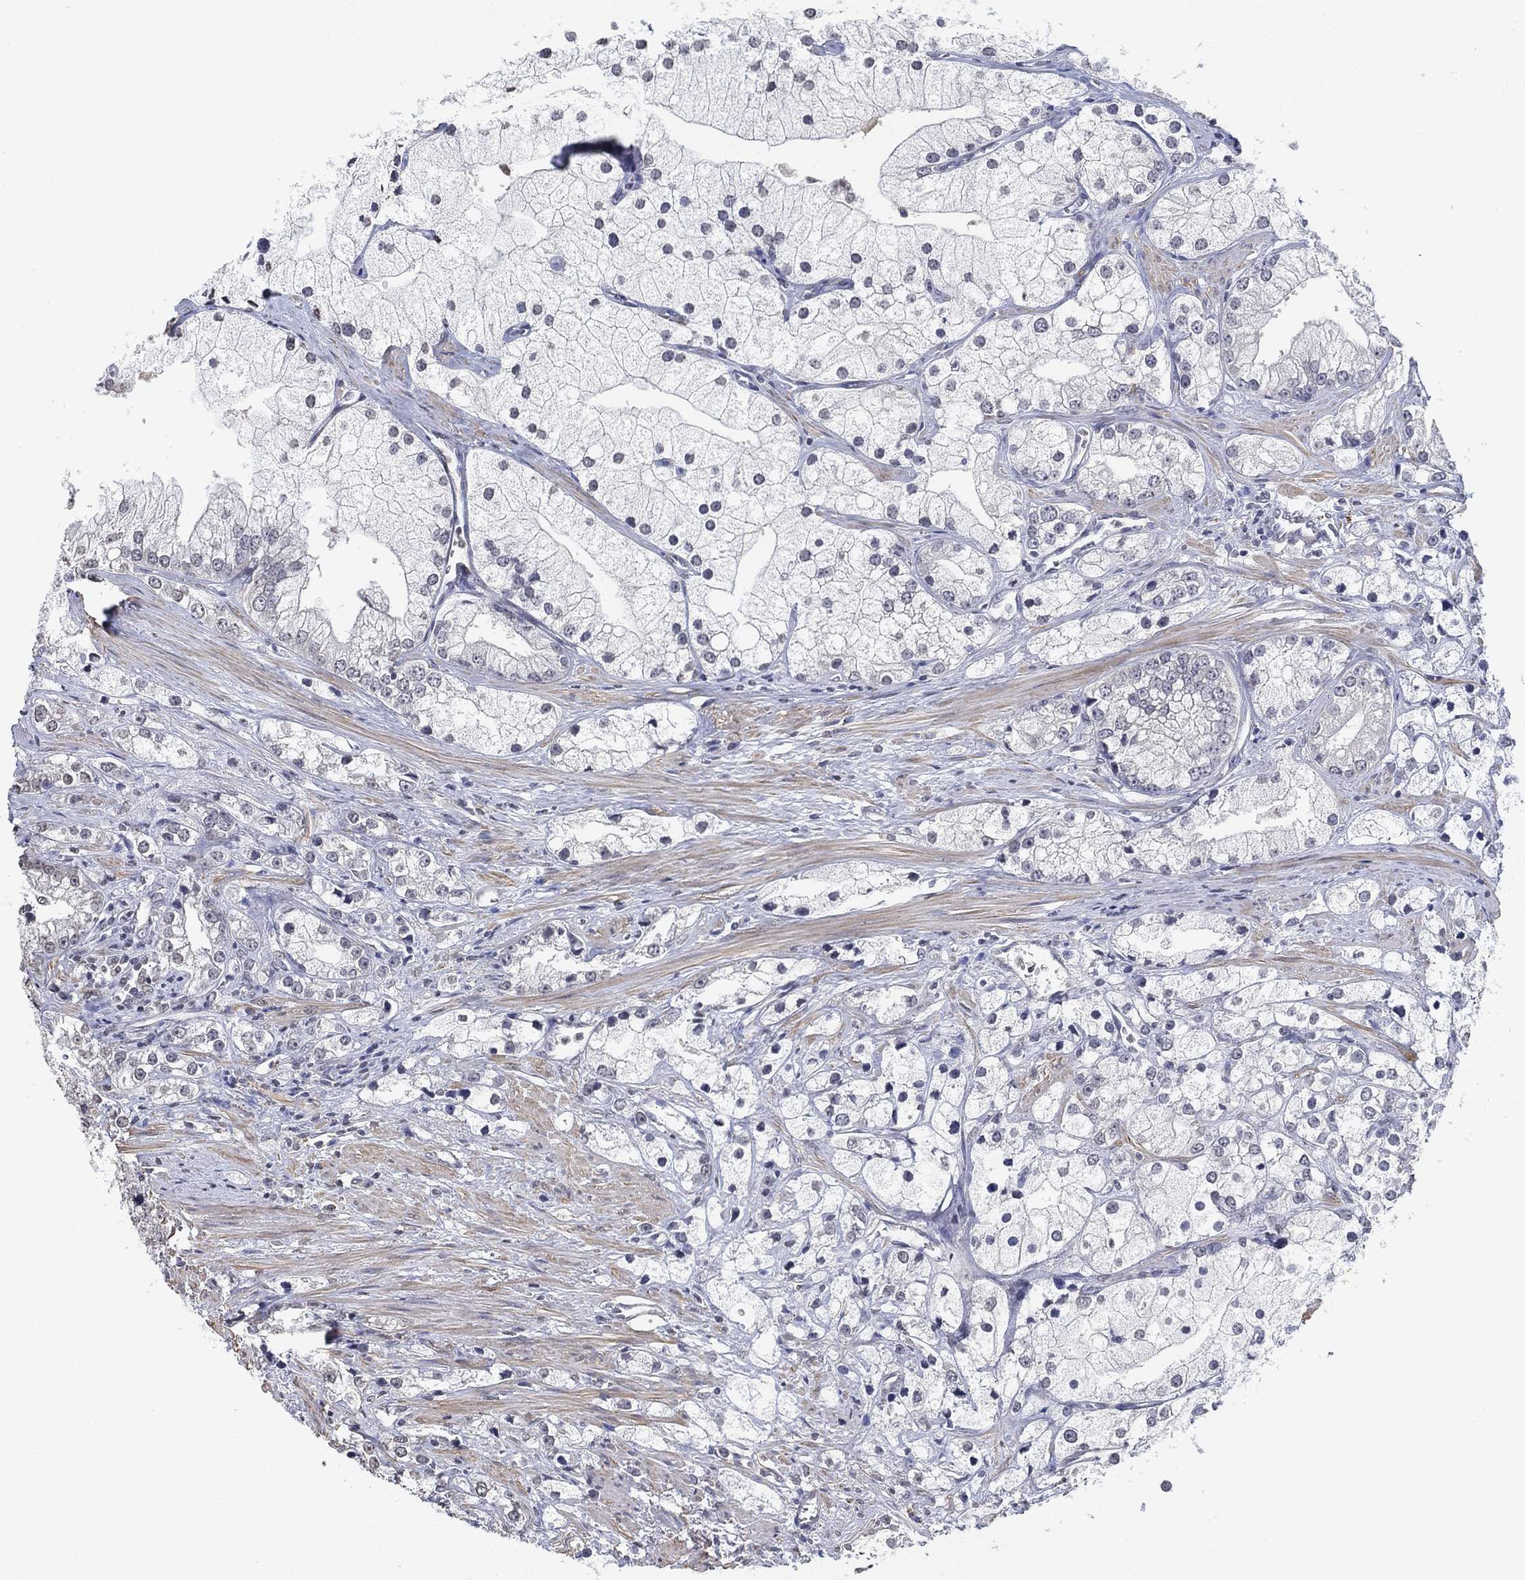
{"staining": {"intensity": "negative", "quantity": "none", "location": "none"}, "tissue": "prostate cancer", "cell_type": "Tumor cells", "image_type": "cancer", "snomed": [{"axis": "morphology", "description": "Adenocarcinoma, NOS"}, {"axis": "topography", "description": "Prostate and seminal vesicle, NOS"}, {"axis": "topography", "description": "Prostate"}], "caption": "Tumor cells show no significant protein expression in prostate cancer. Brightfield microscopy of immunohistochemistry stained with DAB (brown) and hematoxylin (blue), captured at high magnification.", "gene": "OTUB2", "patient": {"sex": "male", "age": 79}}